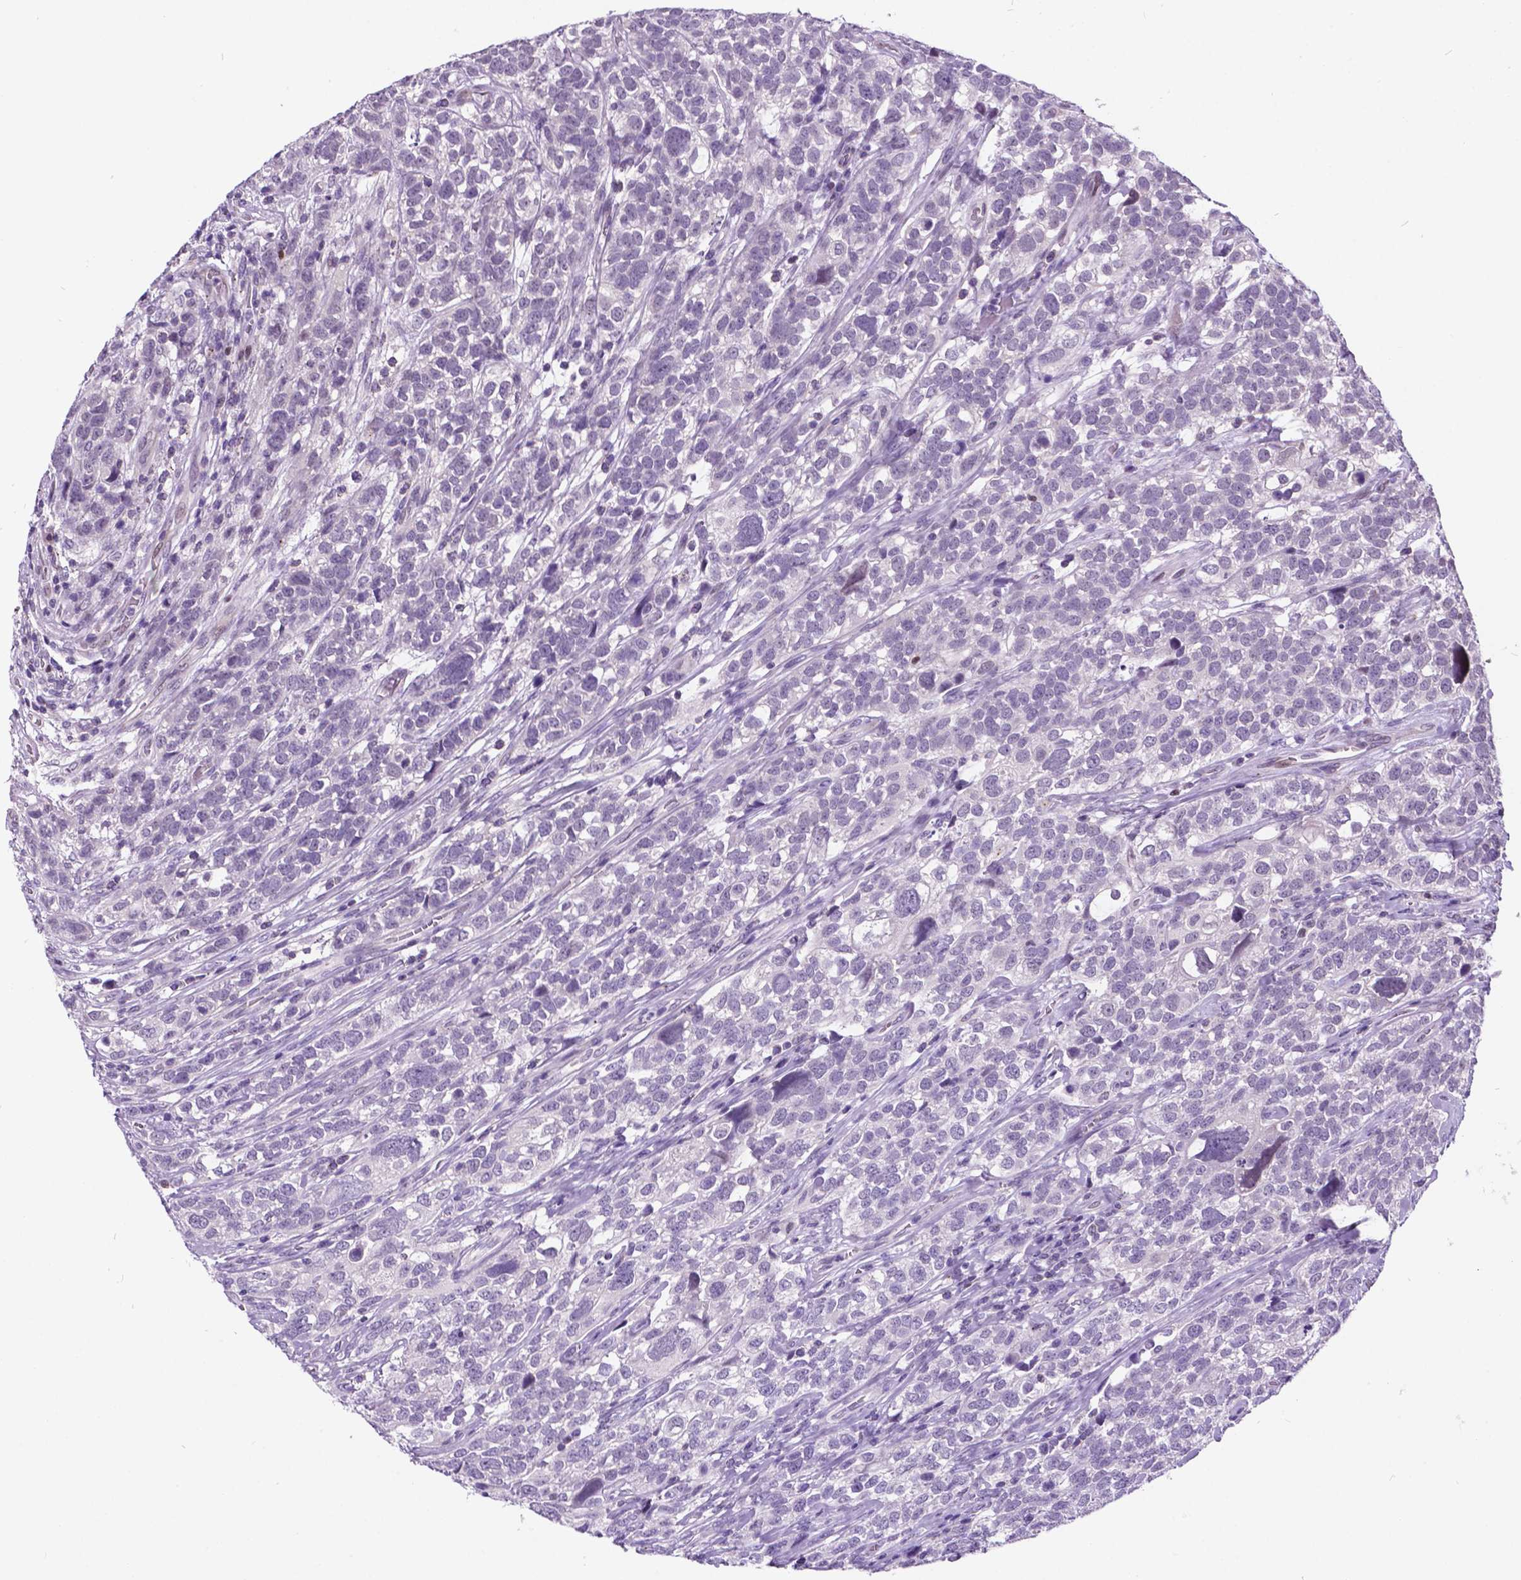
{"staining": {"intensity": "negative", "quantity": "none", "location": "none"}, "tissue": "urothelial cancer", "cell_type": "Tumor cells", "image_type": "cancer", "snomed": [{"axis": "morphology", "description": "Urothelial carcinoma, High grade"}, {"axis": "topography", "description": "Urinary bladder"}], "caption": "High magnification brightfield microscopy of urothelial cancer stained with DAB (3,3'-diaminobenzidine) (brown) and counterstained with hematoxylin (blue): tumor cells show no significant expression.", "gene": "DPF3", "patient": {"sex": "female", "age": 58}}